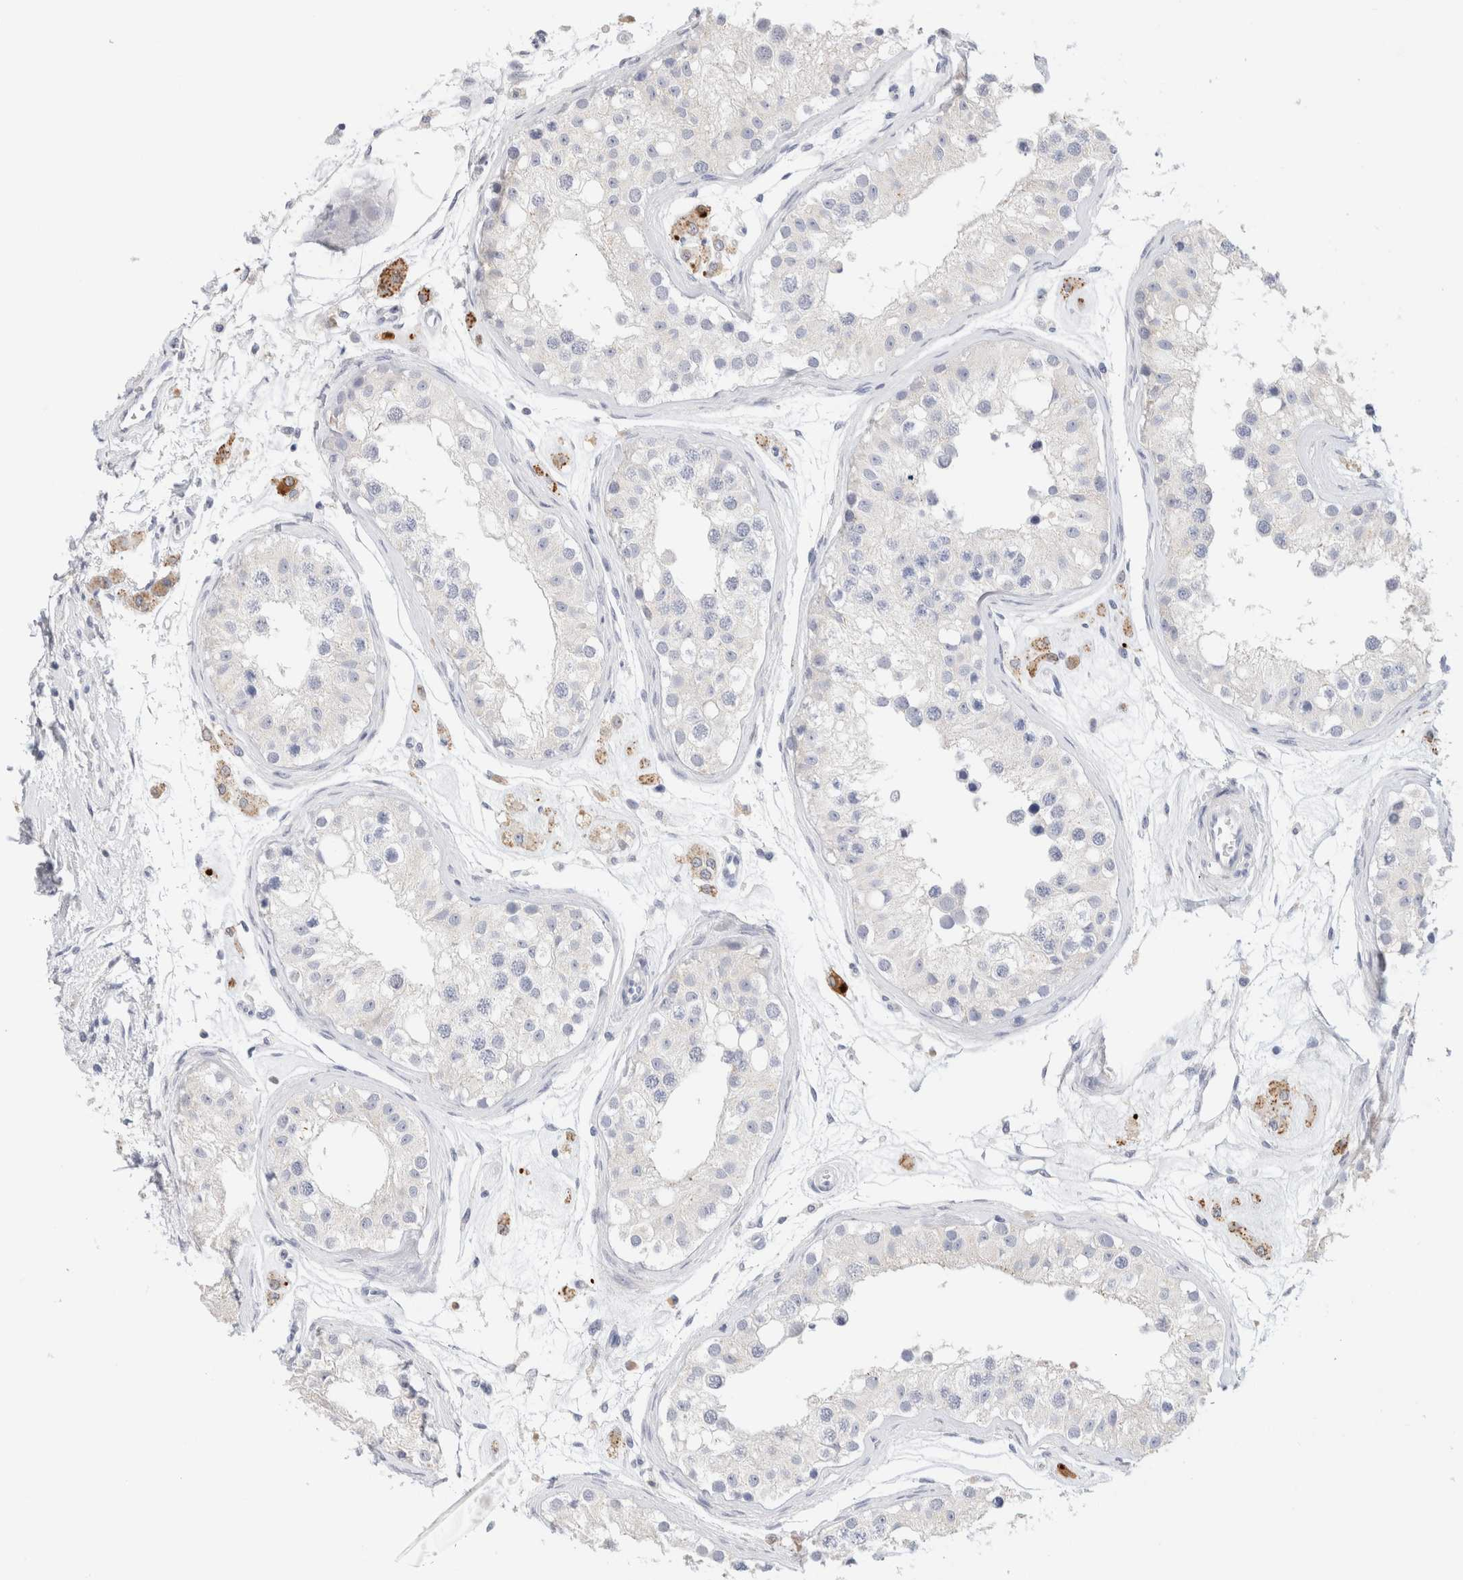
{"staining": {"intensity": "negative", "quantity": "none", "location": "none"}, "tissue": "testis", "cell_type": "Cells in seminiferous ducts", "image_type": "normal", "snomed": [{"axis": "morphology", "description": "Normal tissue, NOS"}, {"axis": "morphology", "description": "Adenocarcinoma, metastatic, NOS"}, {"axis": "topography", "description": "Testis"}], "caption": "Immunohistochemistry (IHC) histopathology image of normal testis stained for a protein (brown), which shows no expression in cells in seminiferous ducts.", "gene": "GADD45G", "patient": {"sex": "male", "age": 26}}